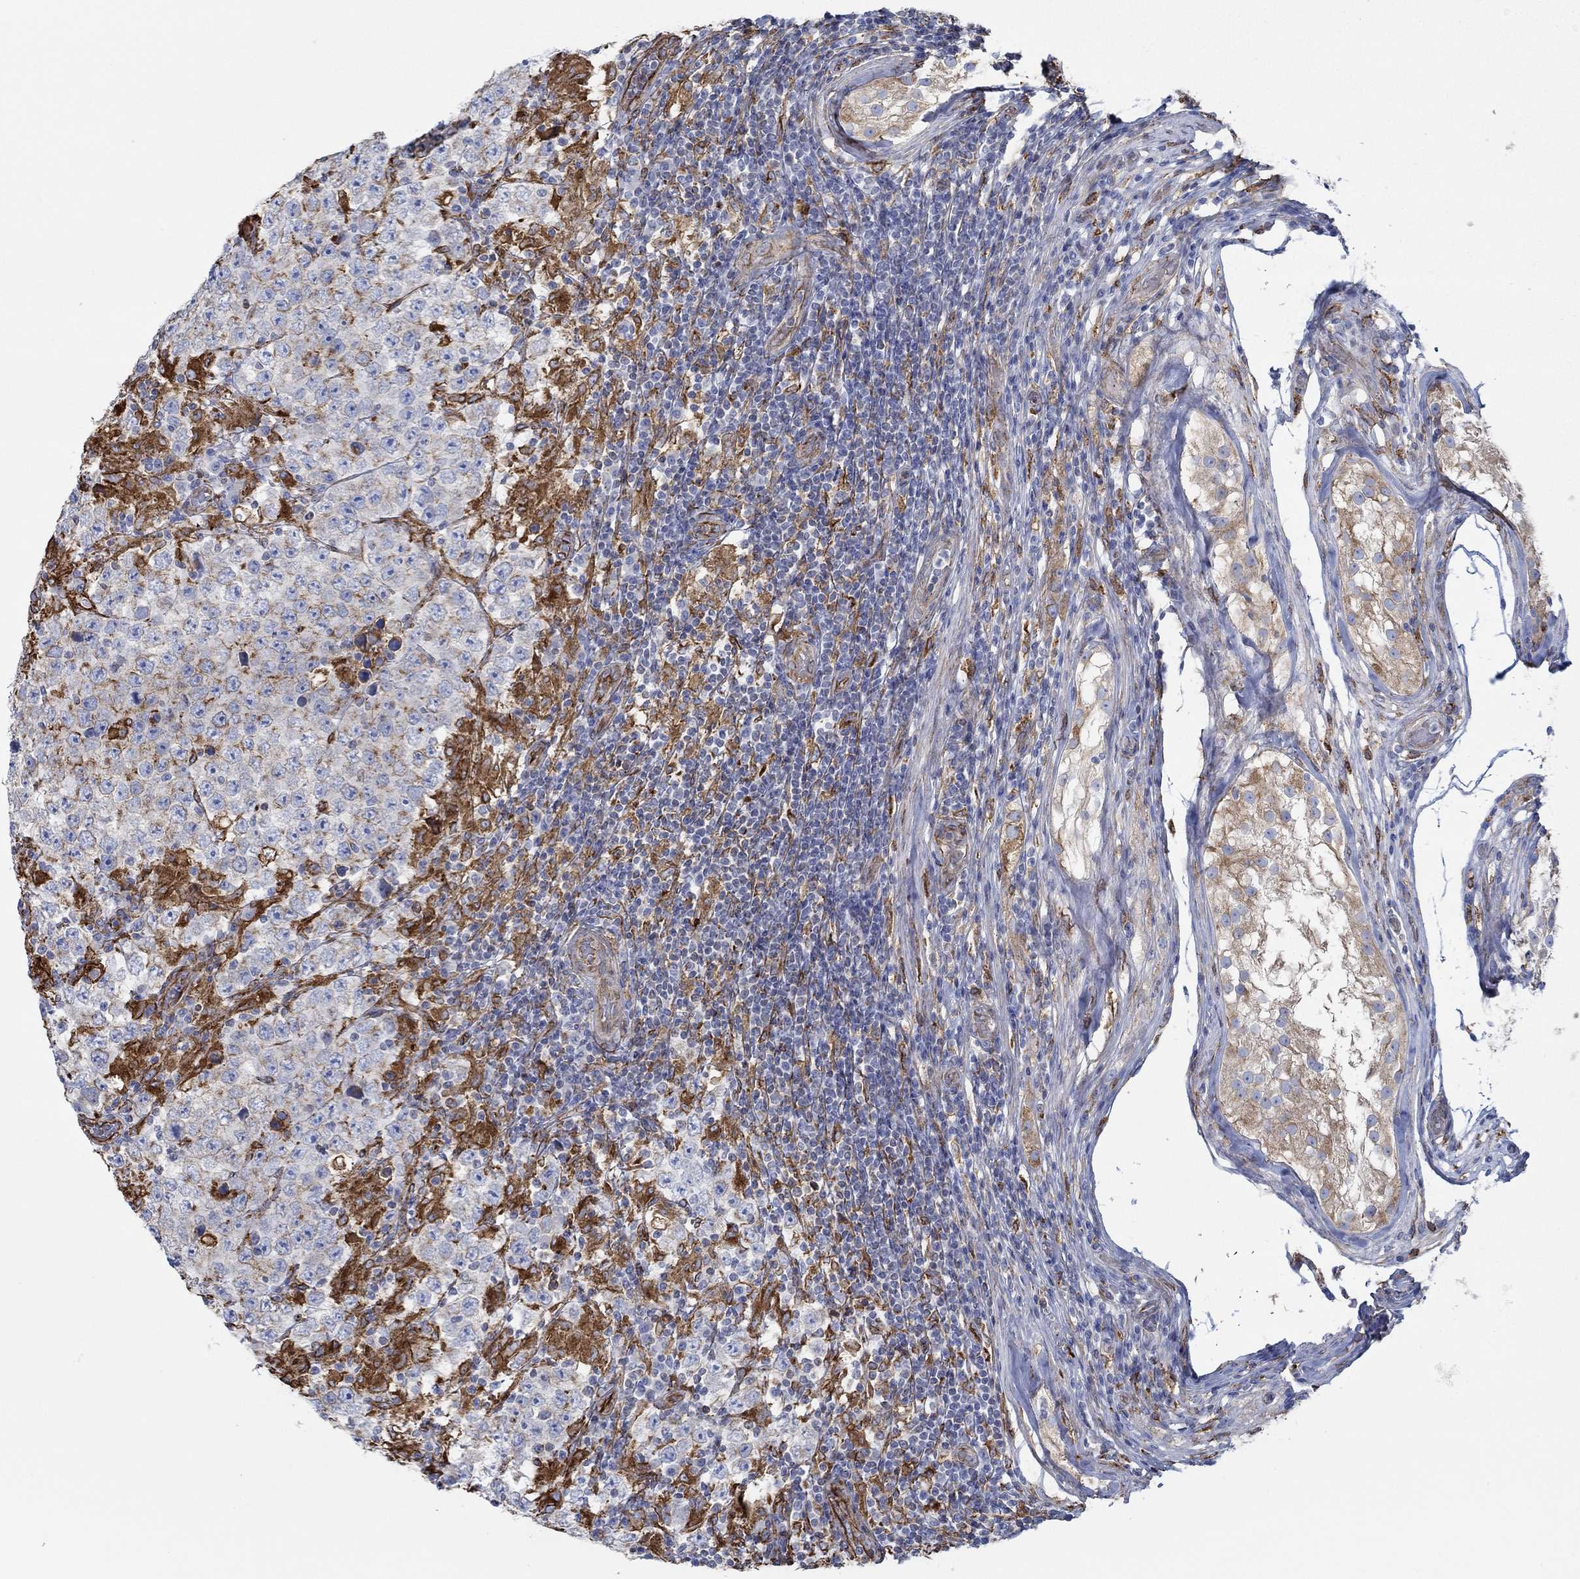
{"staining": {"intensity": "negative", "quantity": "none", "location": "none"}, "tissue": "testis cancer", "cell_type": "Tumor cells", "image_type": "cancer", "snomed": [{"axis": "morphology", "description": "Seminoma, NOS"}, {"axis": "morphology", "description": "Carcinoma, Embryonal, NOS"}, {"axis": "topography", "description": "Testis"}], "caption": "High power microscopy histopathology image of an immunohistochemistry (IHC) histopathology image of testis cancer, revealing no significant staining in tumor cells.", "gene": "STC2", "patient": {"sex": "male", "age": 41}}